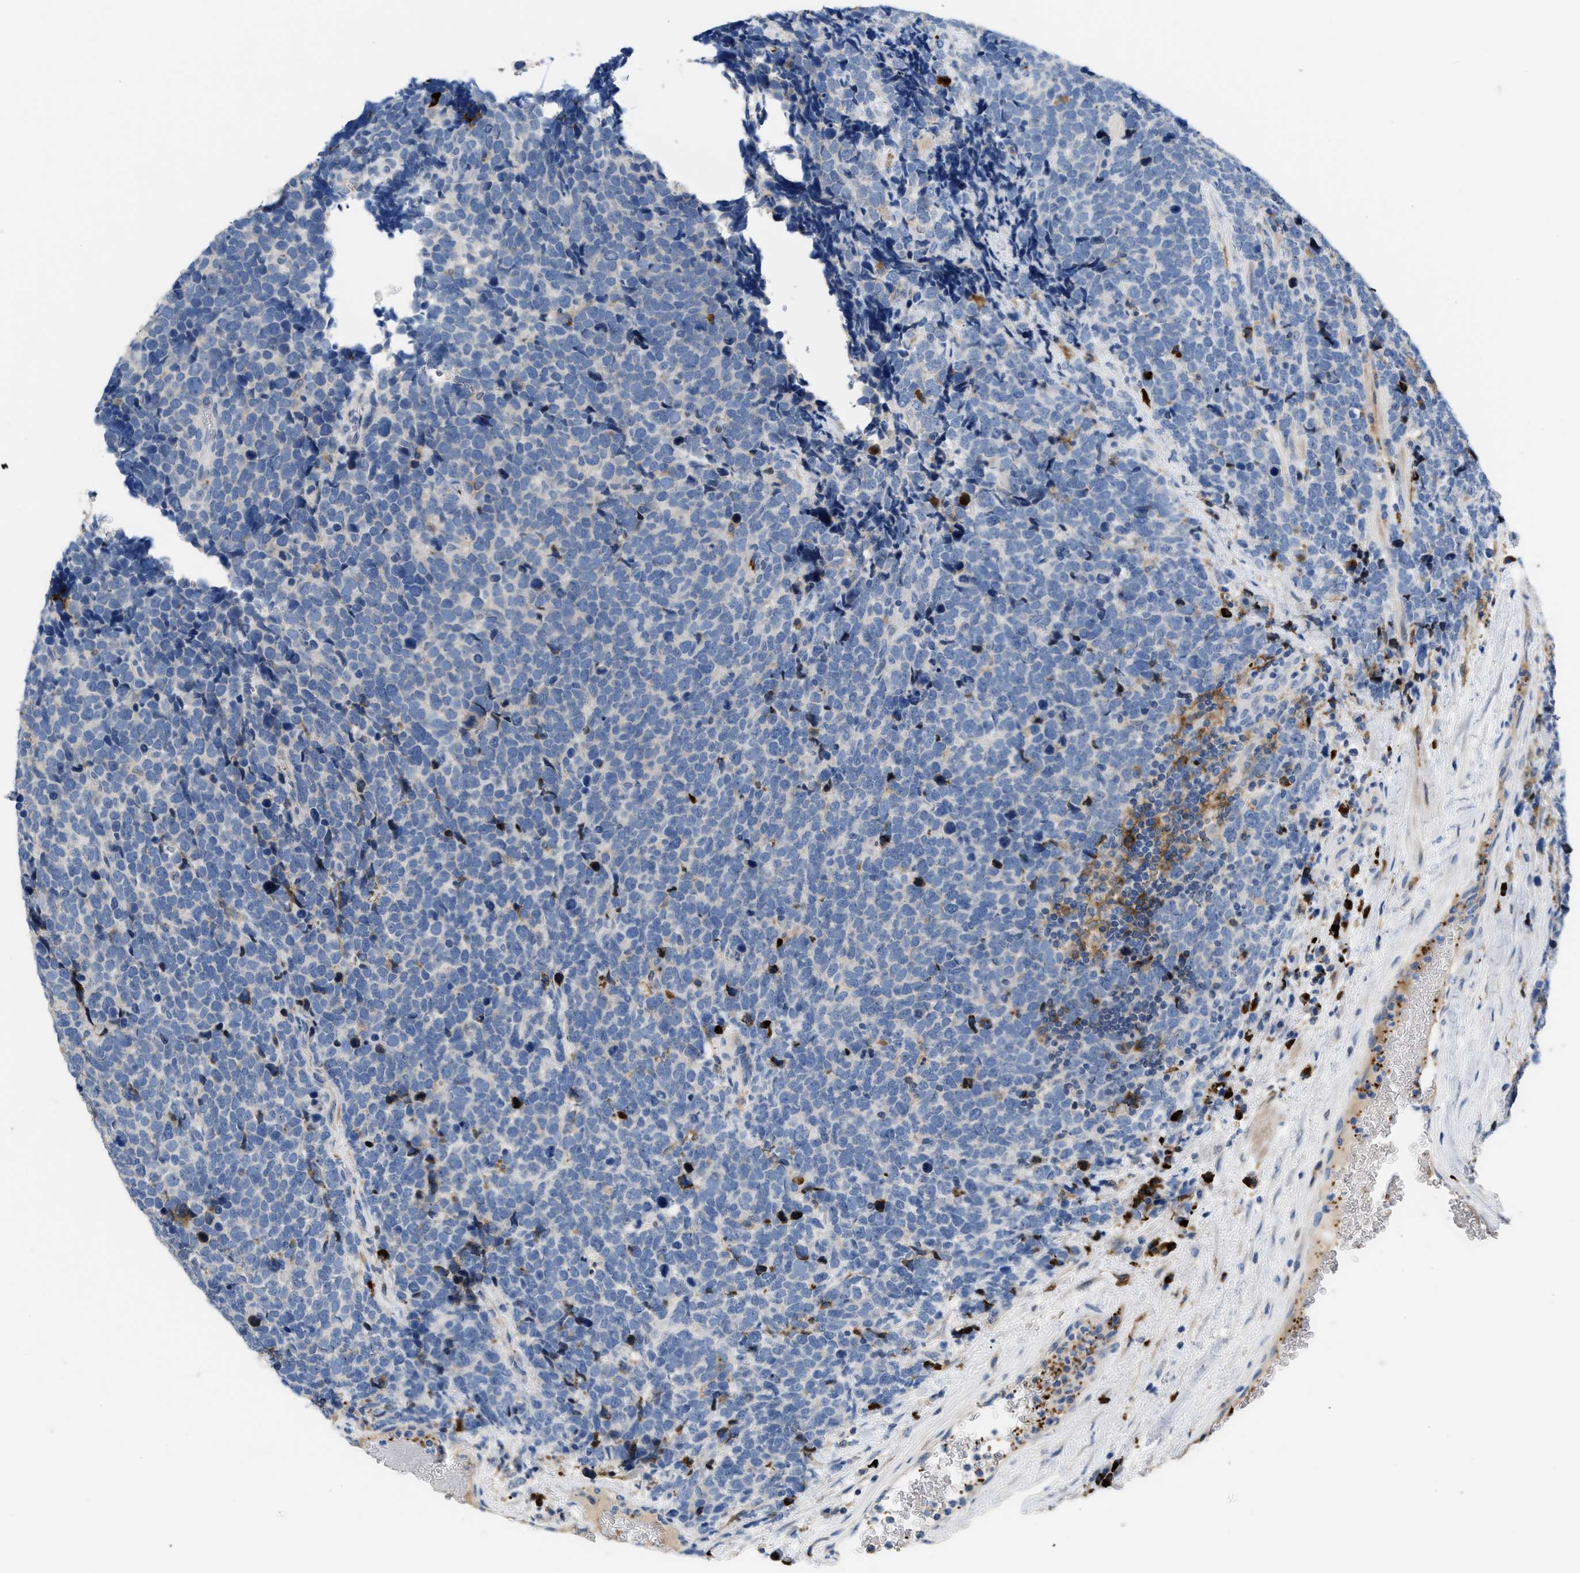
{"staining": {"intensity": "negative", "quantity": "none", "location": "none"}, "tissue": "urothelial cancer", "cell_type": "Tumor cells", "image_type": "cancer", "snomed": [{"axis": "morphology", "description": "Urothelial carcinoma, High grade"}, {"axis": "topography", "description": "Urinary bladder"}], "caption": "Tumor cells are negative for brown protein staining in urothelial cancer. (Immunohistochemistry, brightfield microscopy, high magnification).", "gene": "FGF18", "patient": {"sex": "female", "age": 82}}